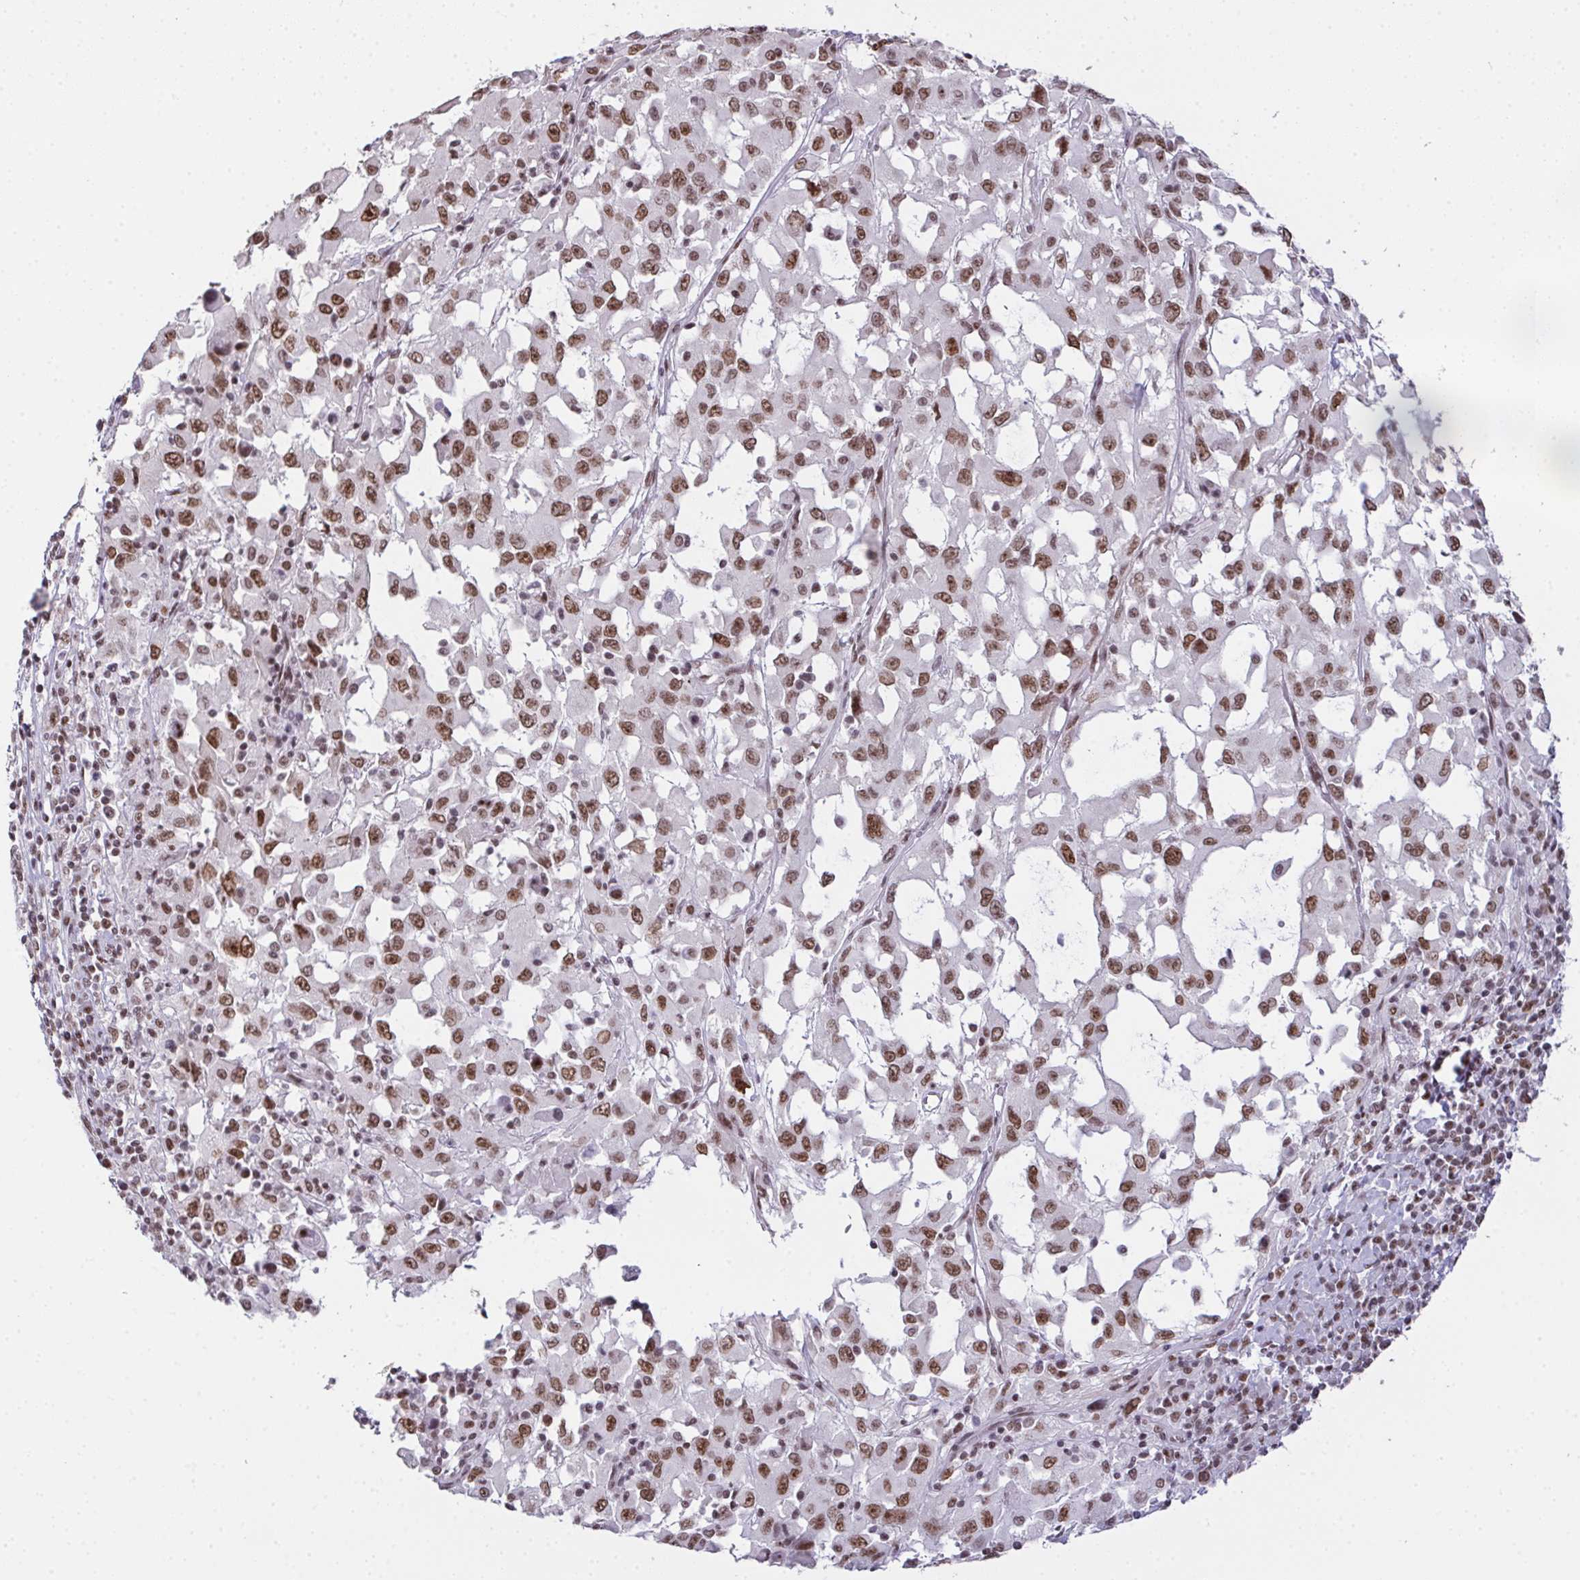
{"staining": {"intensity": "moderate", "quantity": ">75%", "location": "nuclear"}, "tissue": "melanoma", "cell_type": "Tumor cells", "image_type": "cancer", "snomed": [{"axis": "morphology", "description": "Malignant melanoma, Metastatic site"}, {"axis": "topography", "description": "Soft tissue"}], "caption": "Melanoma stained for a protein shows moderate nuclear positivity in tumor cells. (Stains: DAB (3,3'-diaminobenzidine) in brown, nuclei in blue, Microscopy: brightfield microscopy at high magnification).", "gene": "ZNF800", "patient": {"sex": "male", "age": 50}}